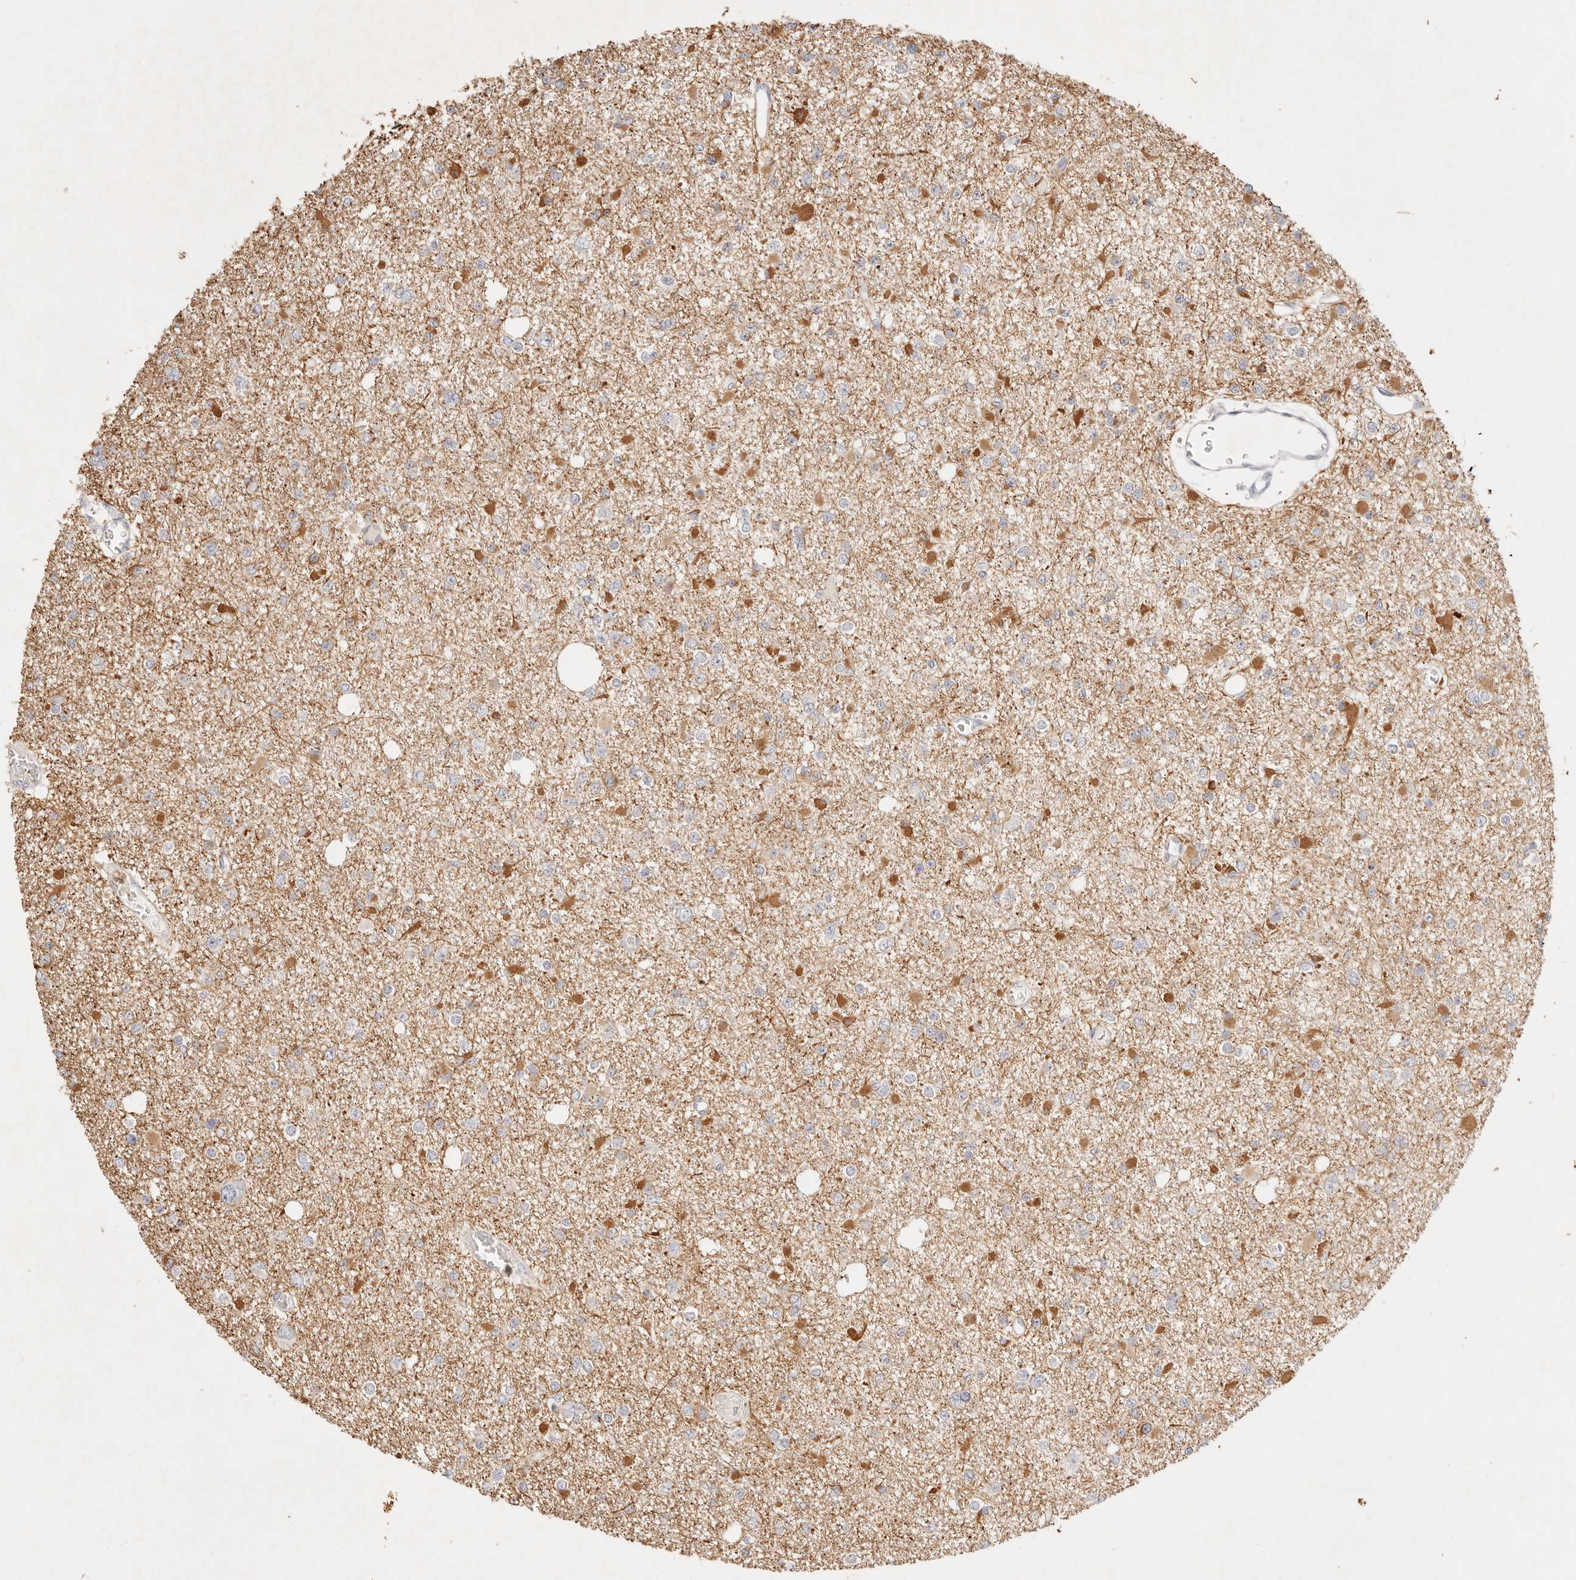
{"staining": {"intensity": "moderate", "quantity": "<25%", "location": "cytoplasmic/membranous"}, "tissue": "glioma", "cell_type": "Tumor cells", "image_type": "cancer", "snomed": [{"axis": "morphology", "description": "Glioma, malignant, Low grade"}, {"axis": "topography", "description": "Brain"}], "caption": "Protein staining displays moderate cytoplasmic/membranous positivity in about <25% of tumor cells in glioma.", "gene": "GPR84", "patient": {"sex": "female", "age": 22}}